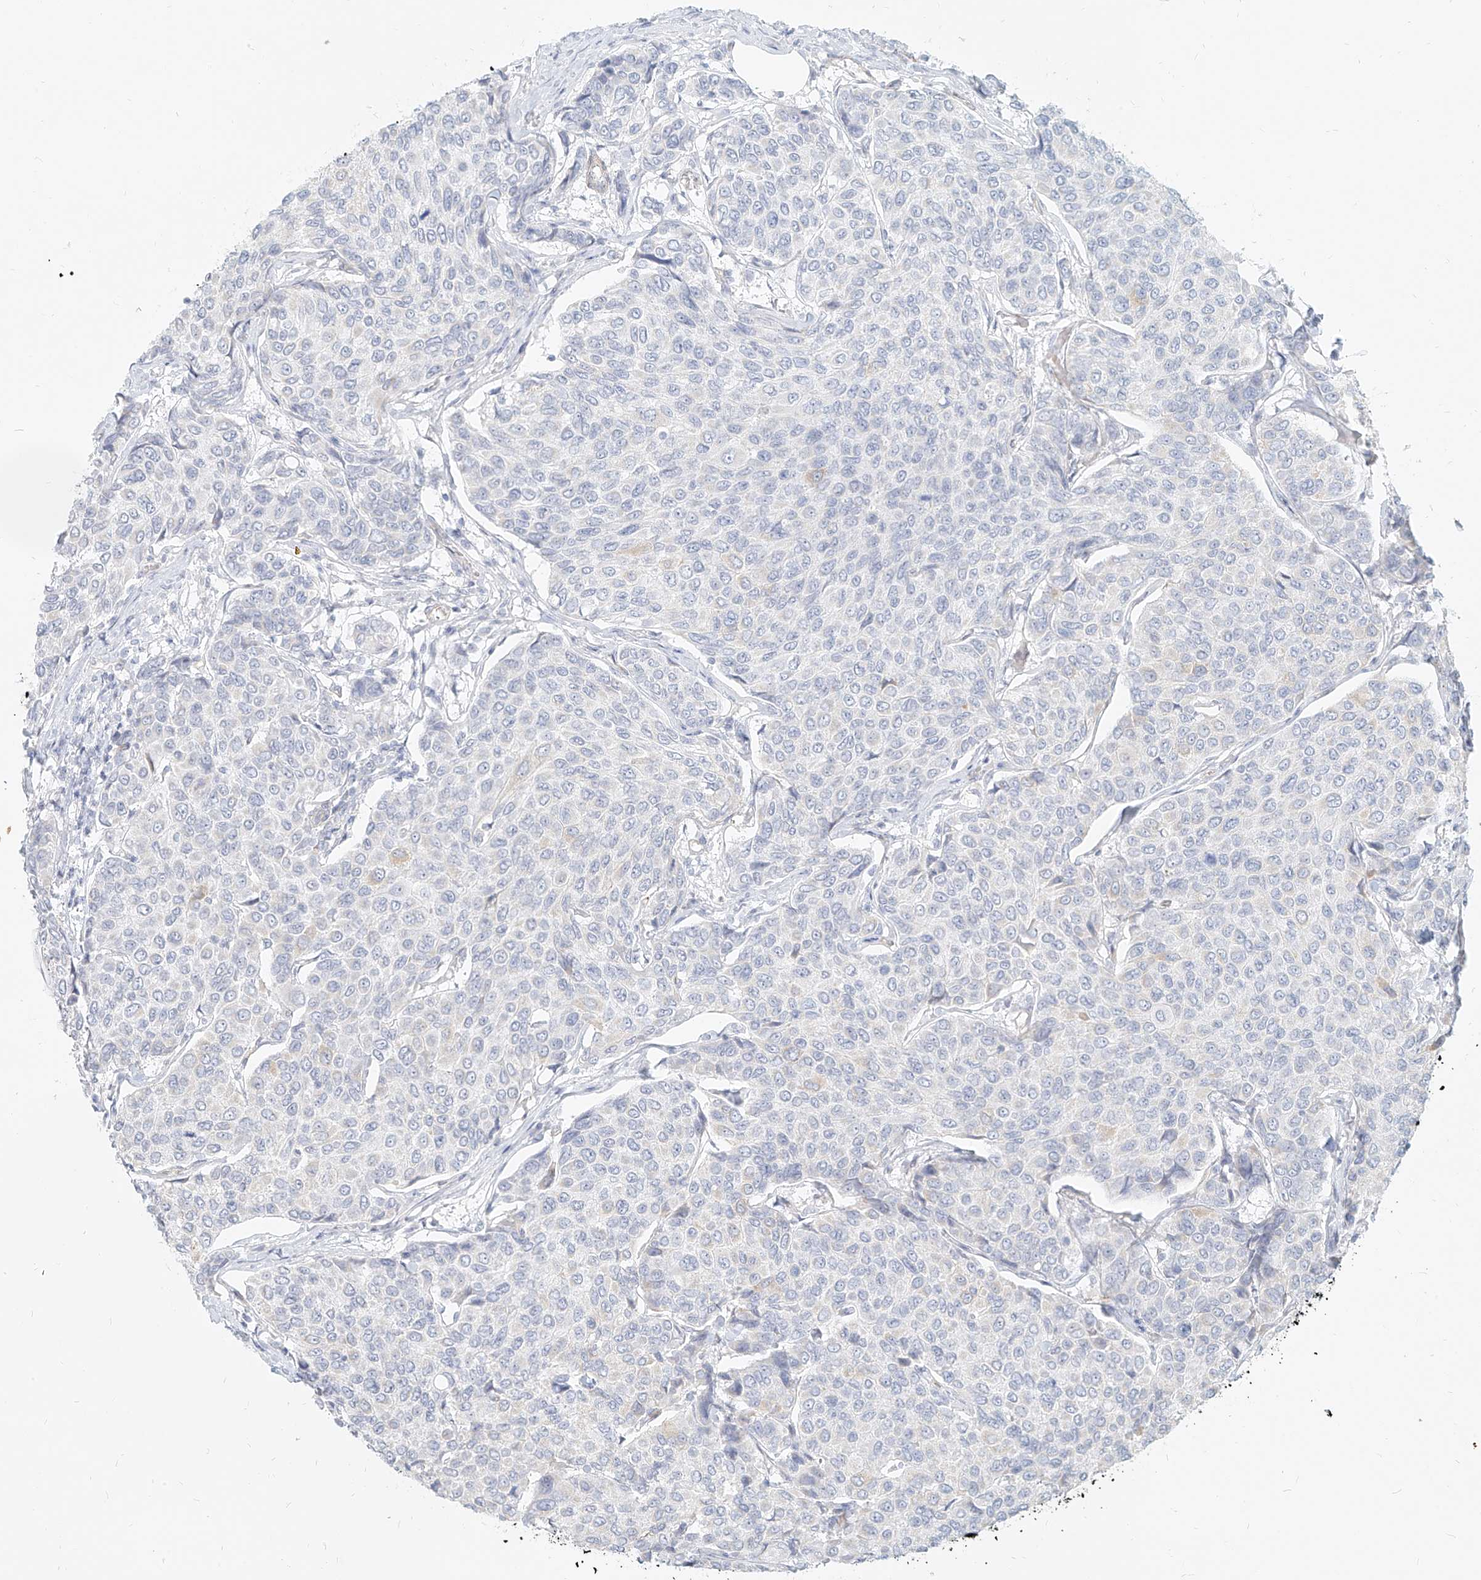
{"staining": {"intensity": "negative", "quantity": "none", "location": "none"}, "tissue": "breast cancer", "cell_type": "Tumor cells", "image_type": "cancer", "snomed": [{"axis": "morphology", "description": "Duct carcinoma"}, {"axis": "topography", "description": "Breast"}], "caption": "A micrograph of intraductal carcinoma (breast) stained for a protein reveals no brown staining in tumor cells. (DAB immunohistochemistry (IHC) visualized using brightfield microscopy, high magnification).", "gene": "ITPKB", "patient": {"sex": "female", "age": 55}}